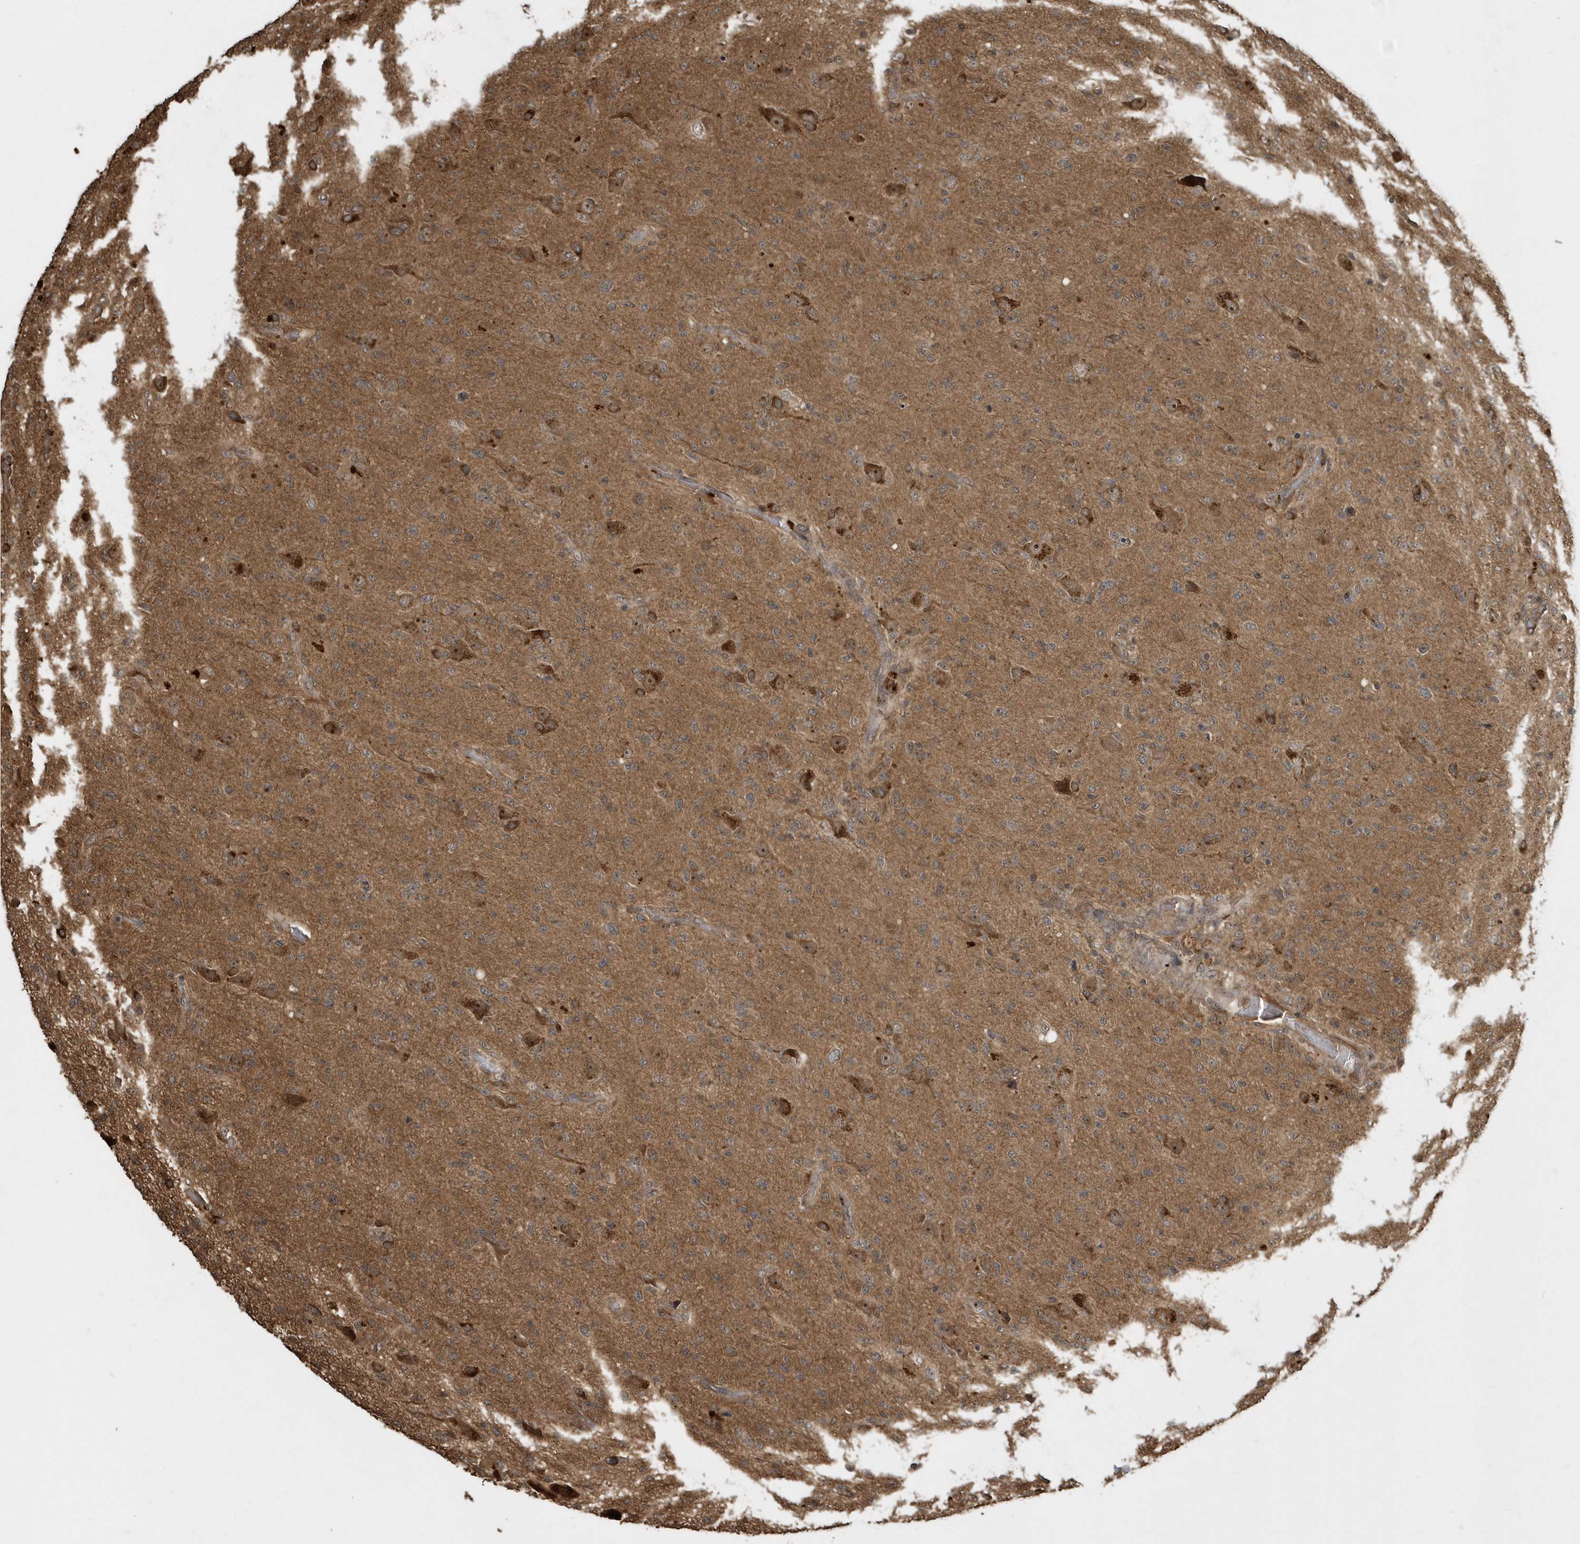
{"staining": {"intensity": "weak", "quantity": "25%-75%", "location": "cytoplasmic/membranous"}, "tissue": "glioma", "cell_type": "Tumor cells", "image_type": "cancer", "snomed": [{"axis": "morphology", "description": "Glioma, malignant, High grade"}, {"axis": "topography", "description": "Brain"}], "caption": "Protein staining by IHC reveals weak cytoplasmic/membranous expression in about 25%-75% of tumor cells in glioma.", "gene": "WASHC5", "patient": {"sex": "female", "age": 57}}